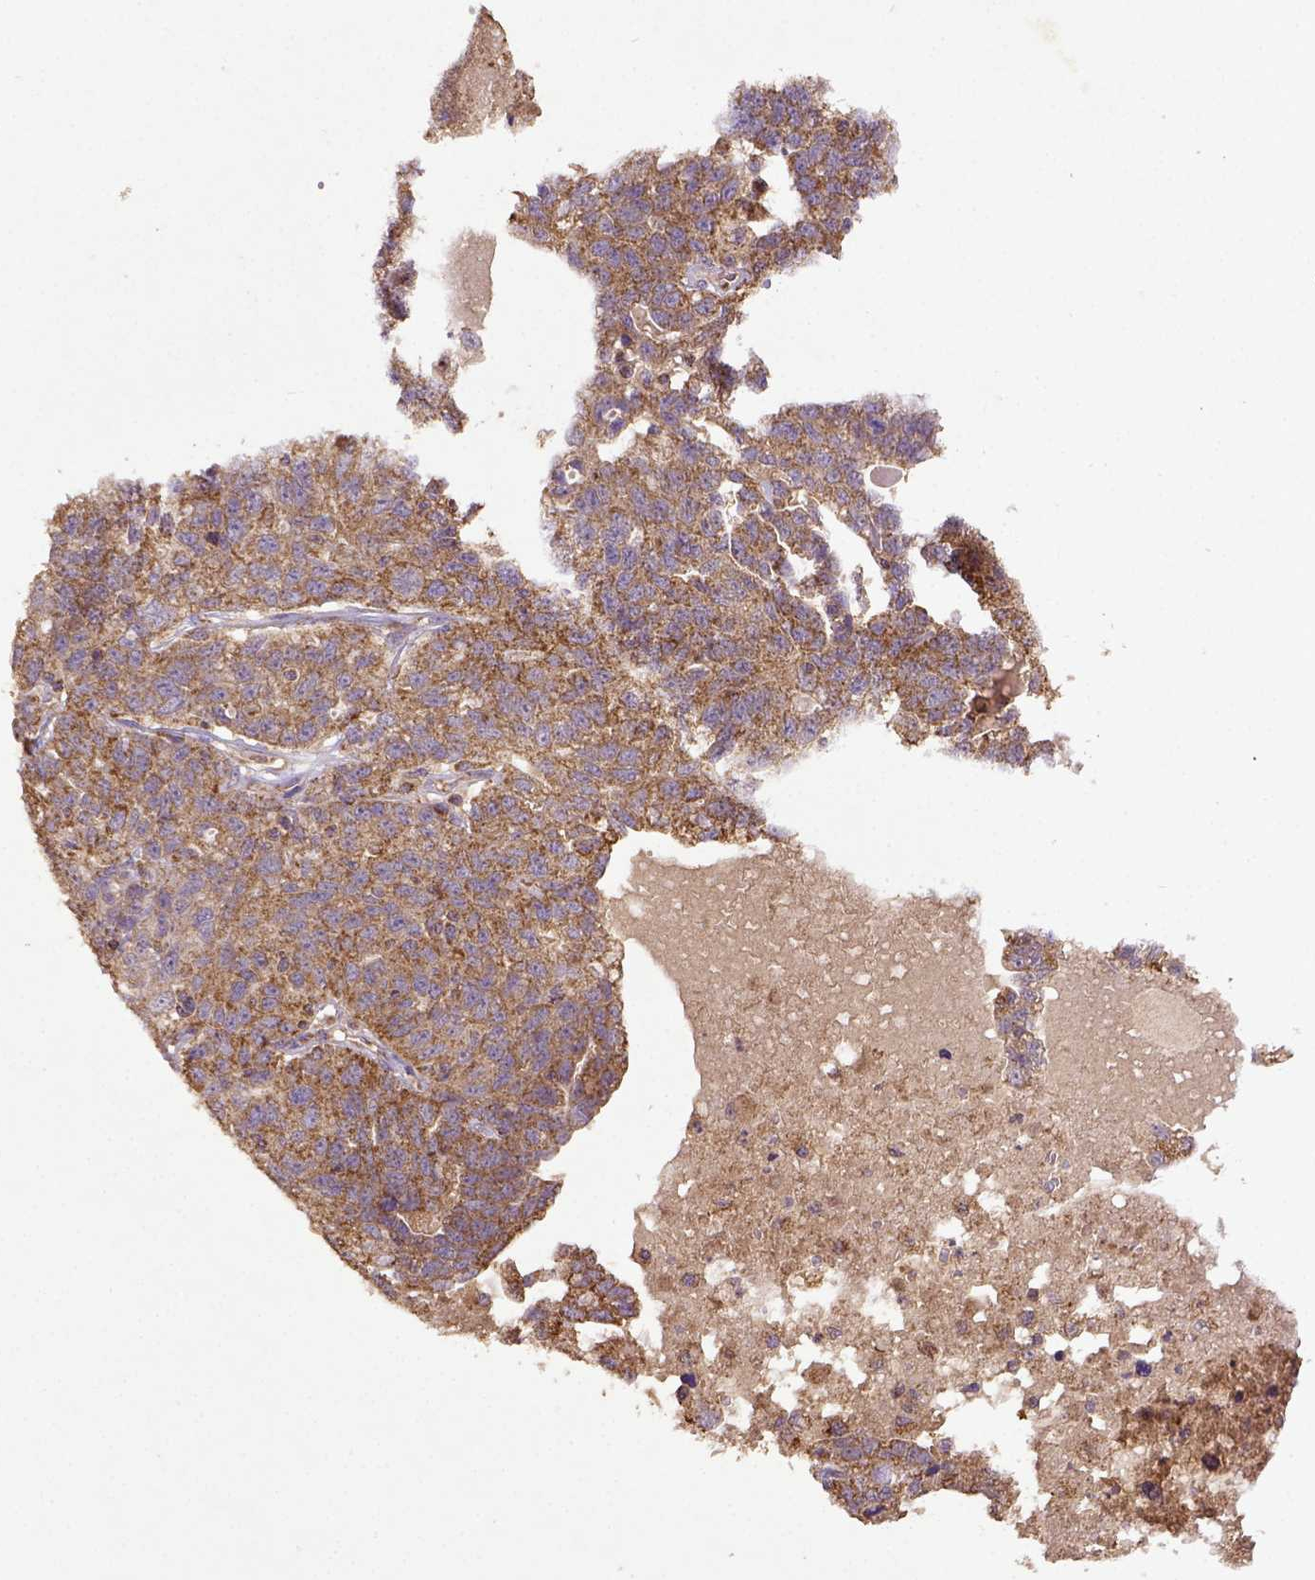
{"staining": {"intensity": "moderate", "quantity": ">75%", "location": "cytoplasmic/membranous"}, "tissue": "ovarian cancer", "cell_type": "Tumor cells", "image_type": "cancer", "snomed": [{"axis": "morphology", "description": "Cystadenocarcinoma, serous, NOS"}, {"axis": "topography", "description": "Ovary"}], "caption": "The immunohistochemical stain labels moderate cytoplasmic/membranous positivity in tumor cells of ovarian cancer (serous cystadenocarcinoma) tissue.", "gene": "MT-CO1", "patient": {"sex": "female", "age": 71}}